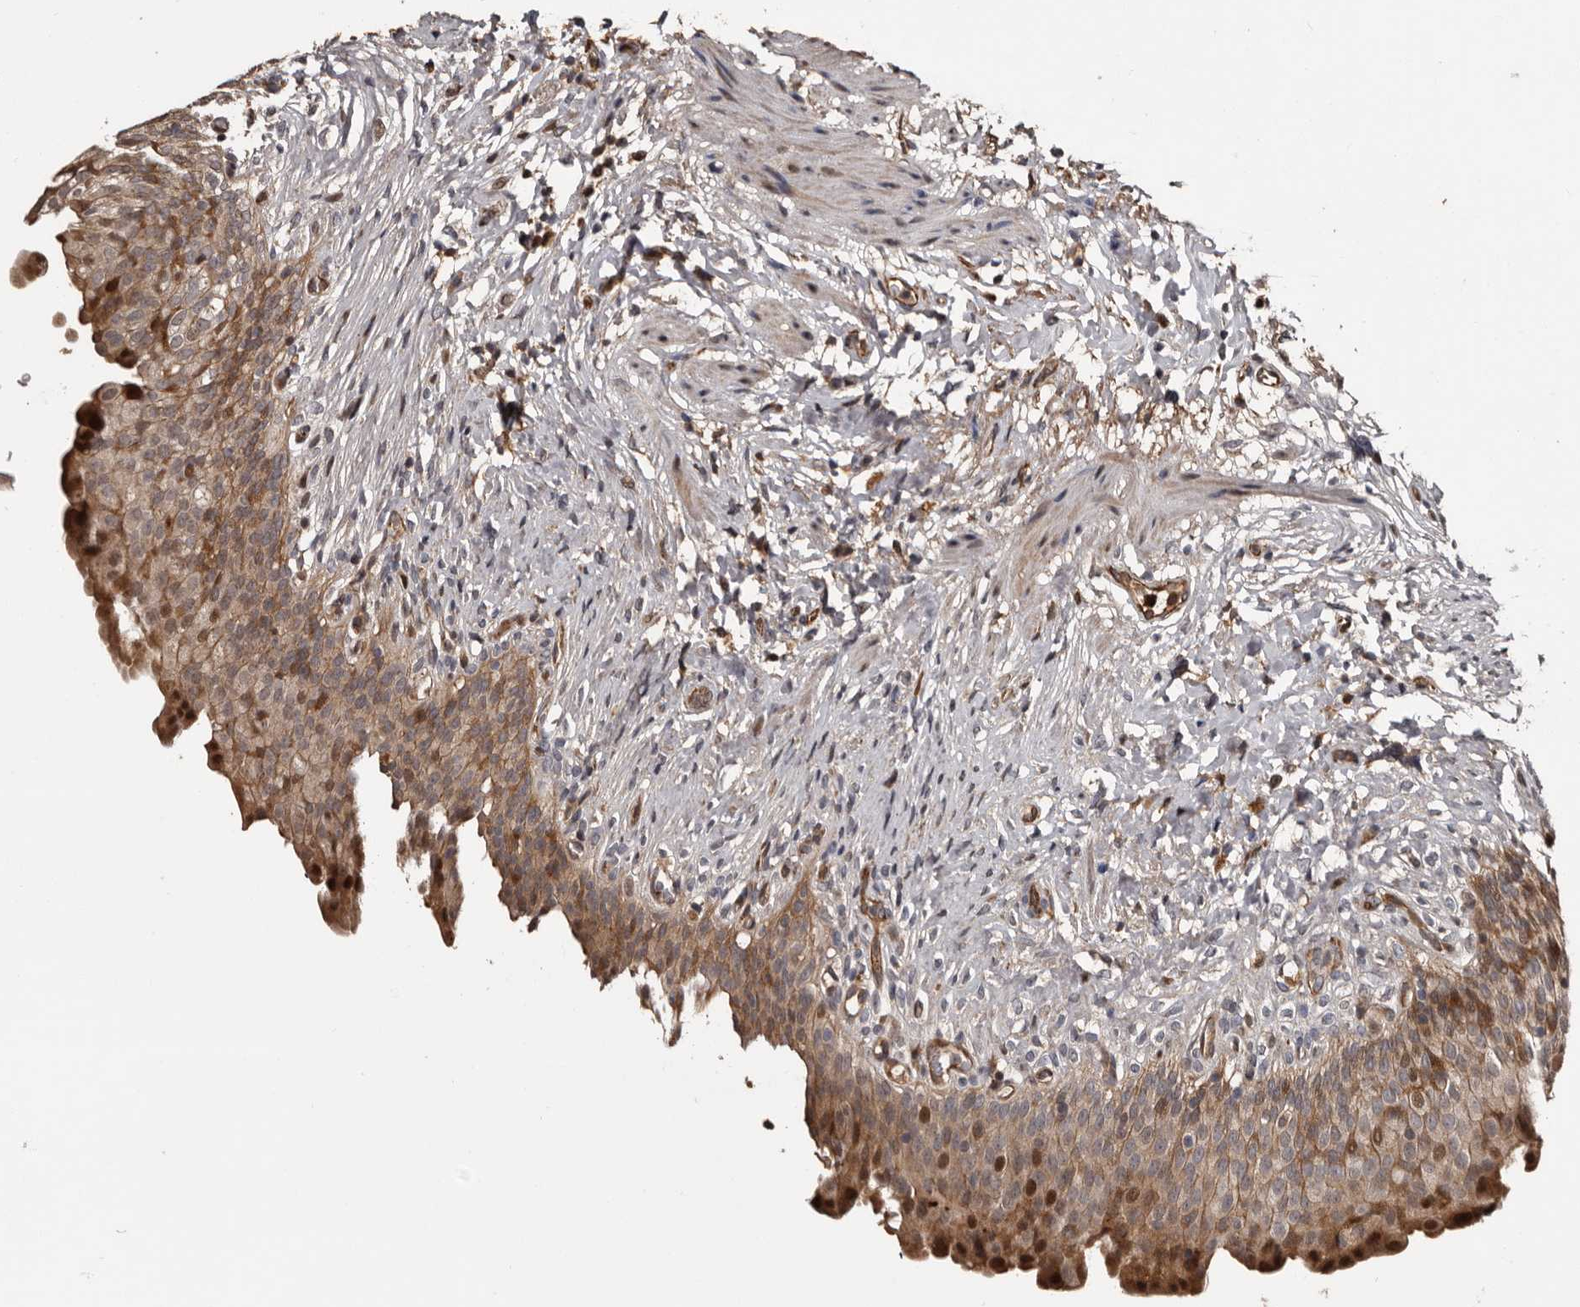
{"staining": {"intensity": "moderate", "quantity": "25%-75%", "location": "cytoplasmic/membranous,nuclear"}, "tissue": "urinary bladder", "cell_type": "Urothelial cells", "image_type": "normal", "snomed": [{"axis": "morphology", "description": "Normal tissue, NOS"}, {"axis": "topography", "description": "Urinary bladder"}], "caption": "IHC of benign human urinary bladder shows medium levels of moderate cytoplasmic/membranous,nuclear expression in approximately 25%-75% of urothelial cells.", "gene": "SERTAD4", "patient": {"sex": "female", "age": 79}}